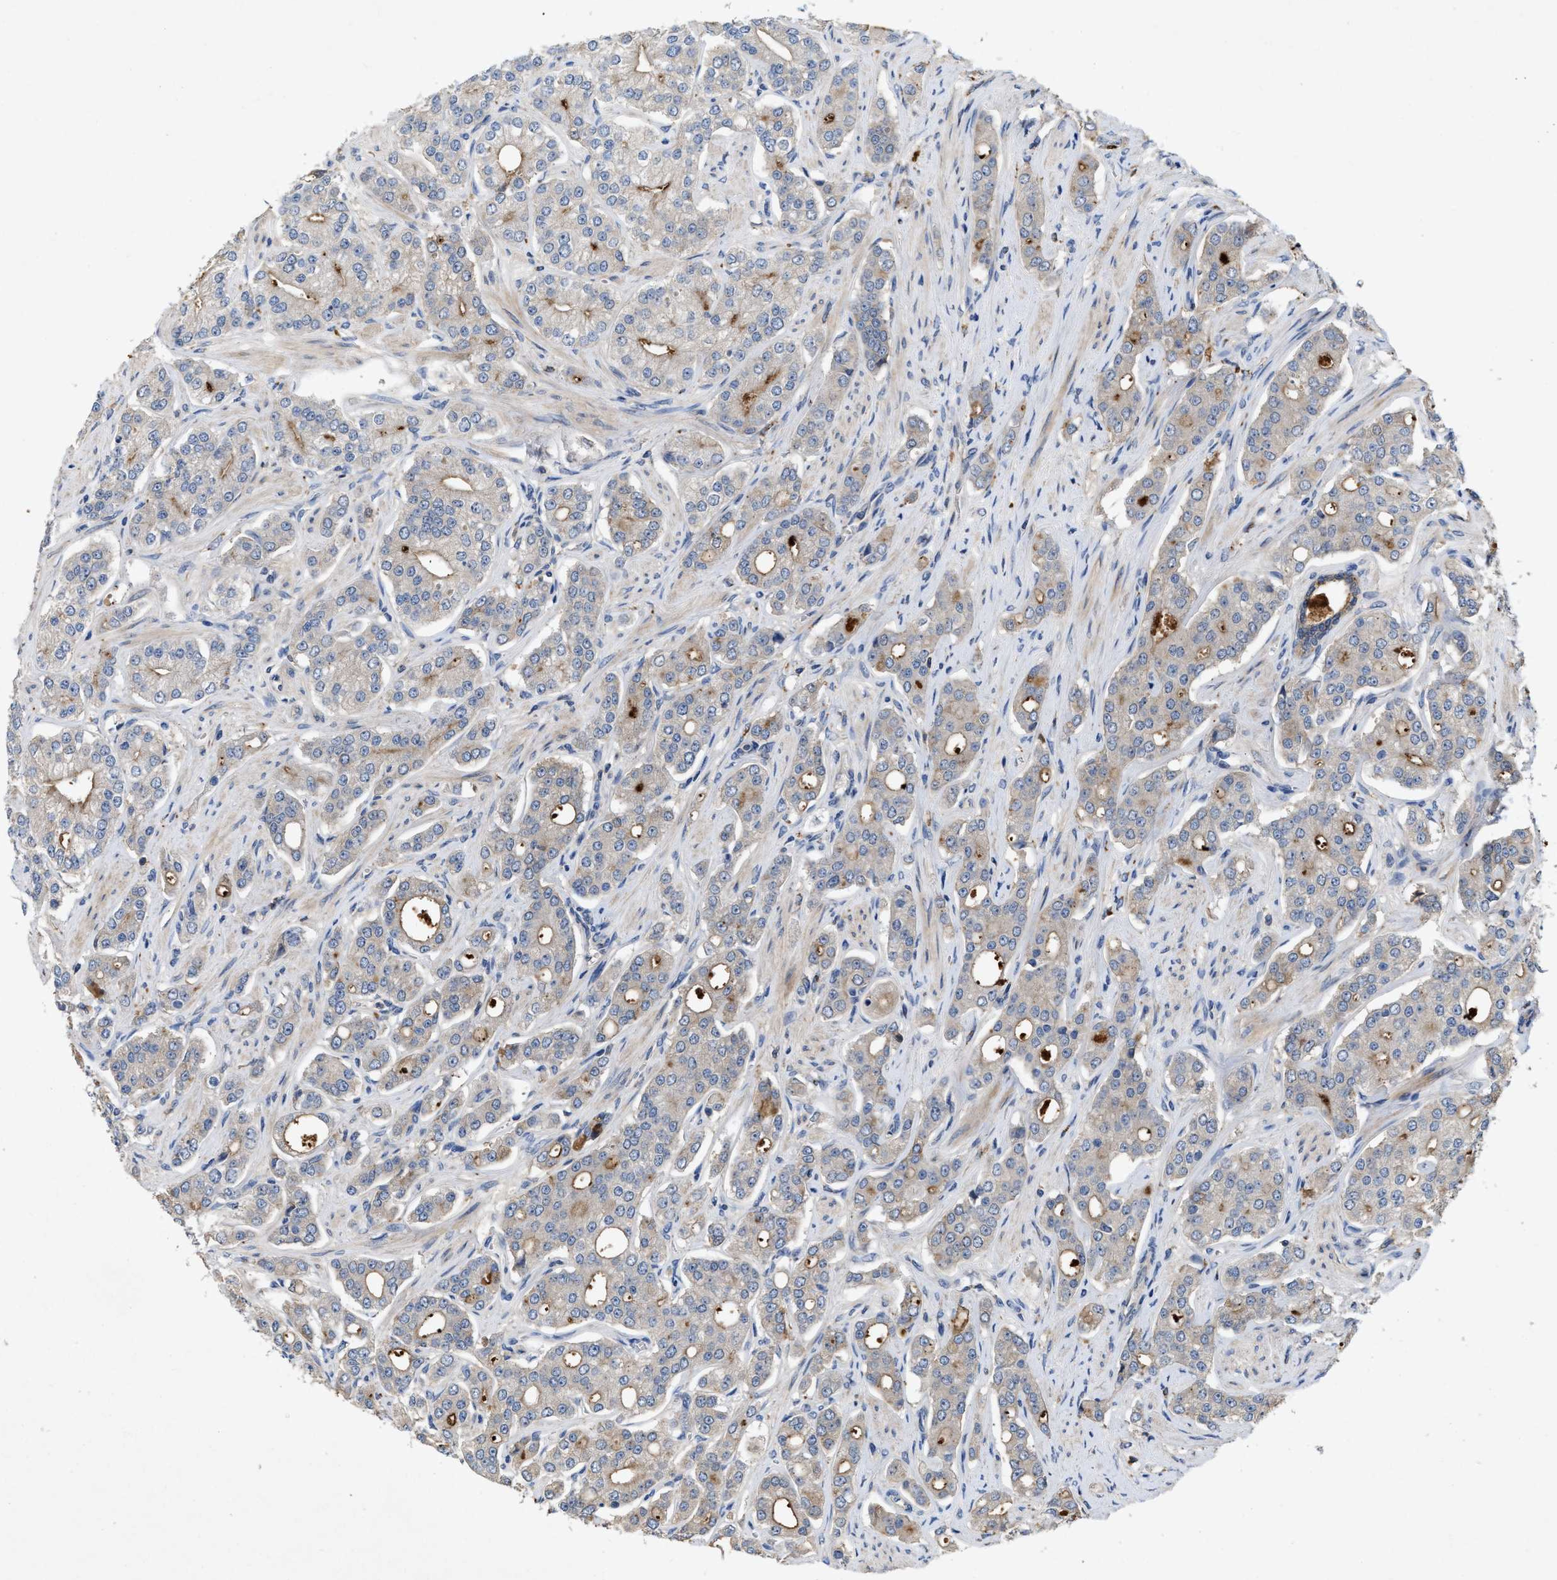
{"staining": {"intensity": "moderate", "quantity": "25%-75%", "location": "cytoplasmic/membranous"}, "tissue": "prostate cancer", "cell_type": "Tumor cells", "image_type": "cancer", "snomed": [{"axis": "morphology", "description": "Adenocarcinoma, High grade"}, {"axis": "topography", "description": "Prostate"}], "caption": "IHC micrograph of neoplastic tissue: human high-grade adenocarcinoma (prostate) stained using immunohistochemistry demonstrates medium levels of moderate protein expression localized specifically in the cytoplasmic/membranous of tumor cells, appearing as a cytoplasmic/membranous brown color.", "gene": "LPAR2", "patient": {"sex": "male", "age": 71}}